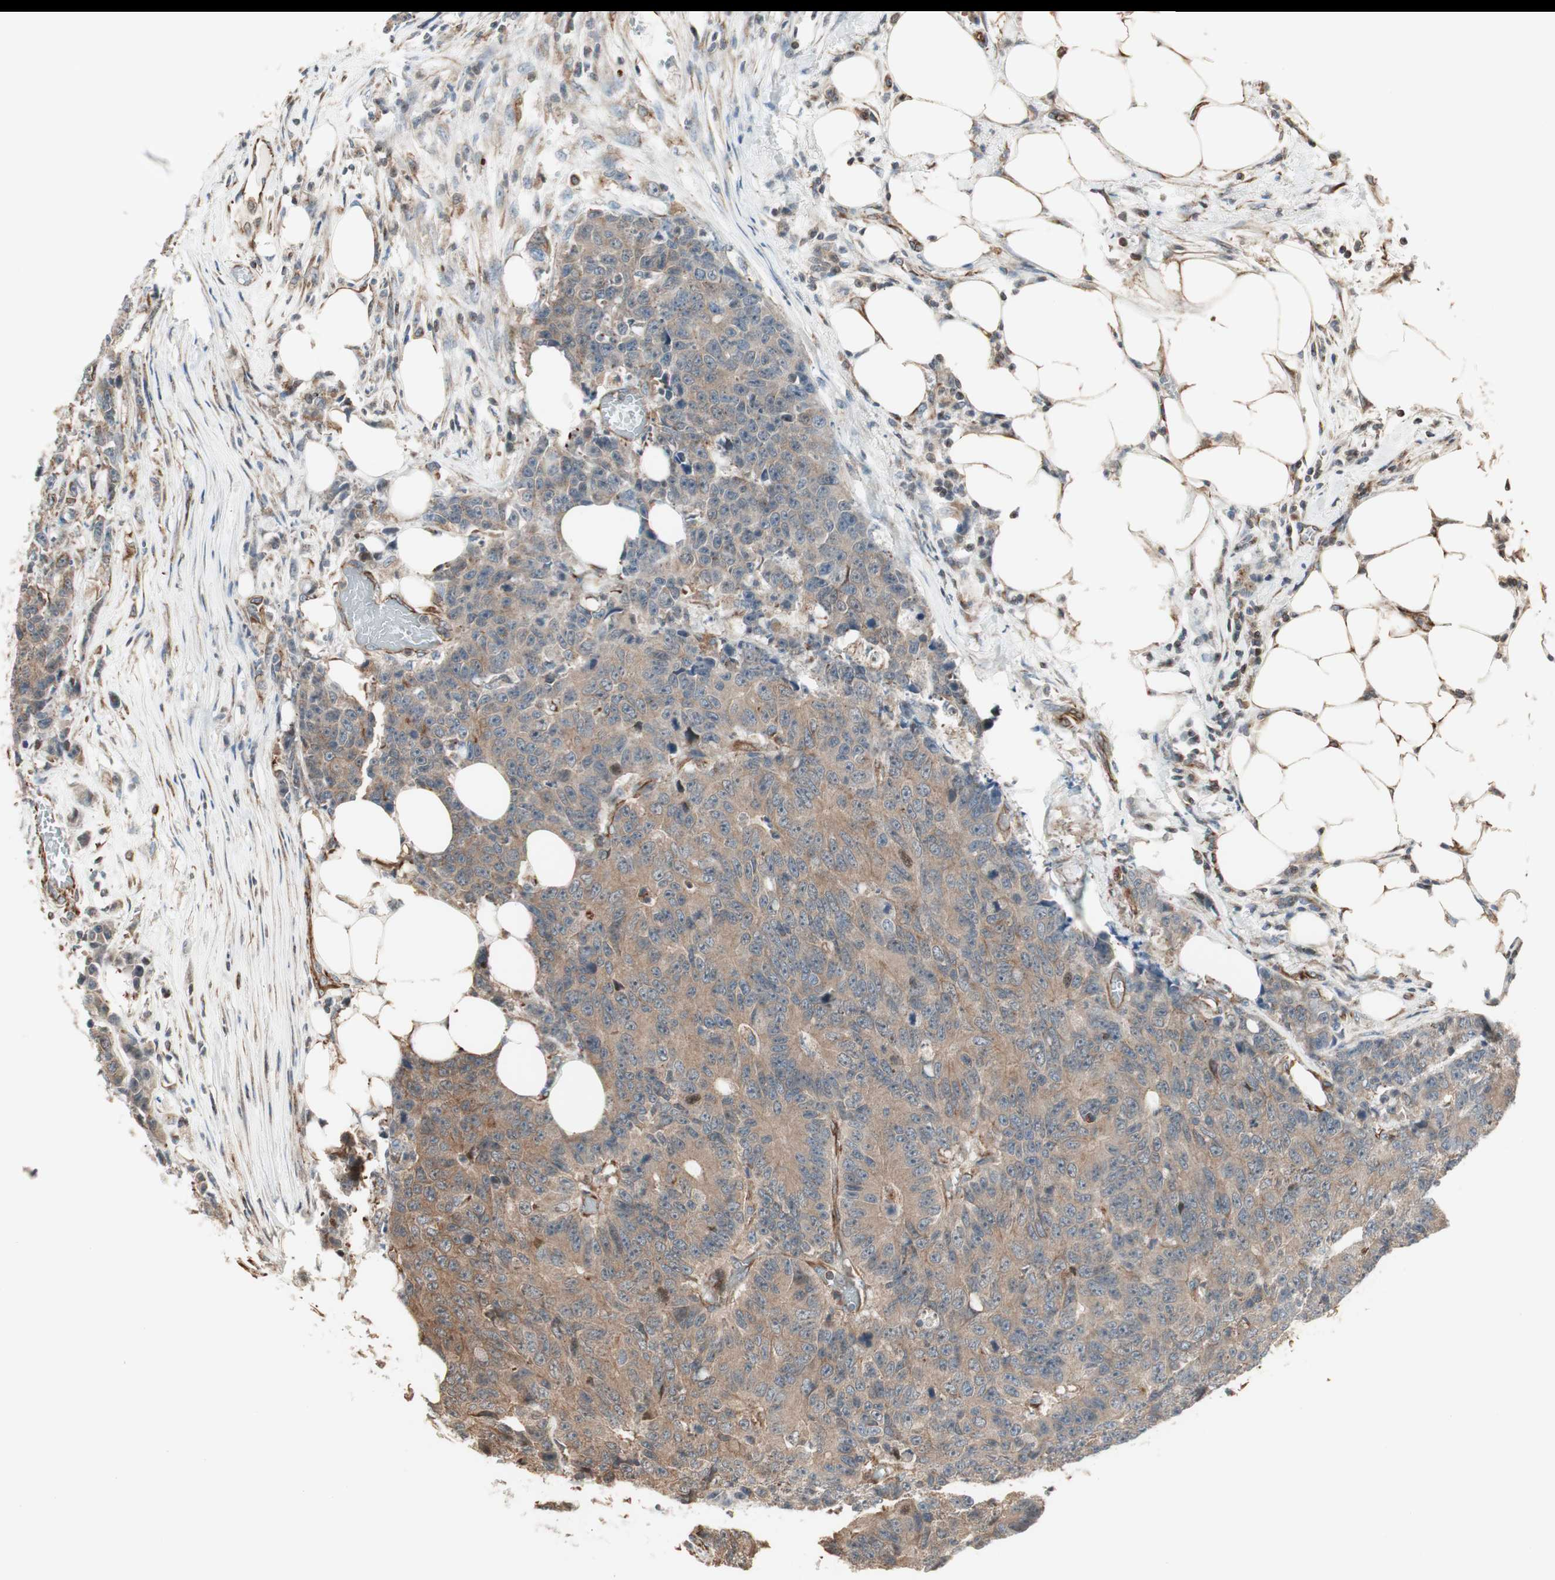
{"staining": {"intensity": "moderate", "quantity": ">75%", "location": "cytoplasmic/membranous"}, "tissue": "colorectal cancer", "cell_type": "Tumor cells", "image_type": "cancer", "snomed": [{"axis": "morphology", "description": "Adenocarcinoma, NOS"}, {"axis": "topography", "description": "Colon"}], "caption": "Approximately >75% of tumor cells in human colorectal cancer (adenocarcinoma) exhibit moderate cytoplasmic/membranous protein positivity as visualized by brown immunohistochemical staining.", "gene": "MAD2L2", "patient": {"sex": "female", "age": 86}}